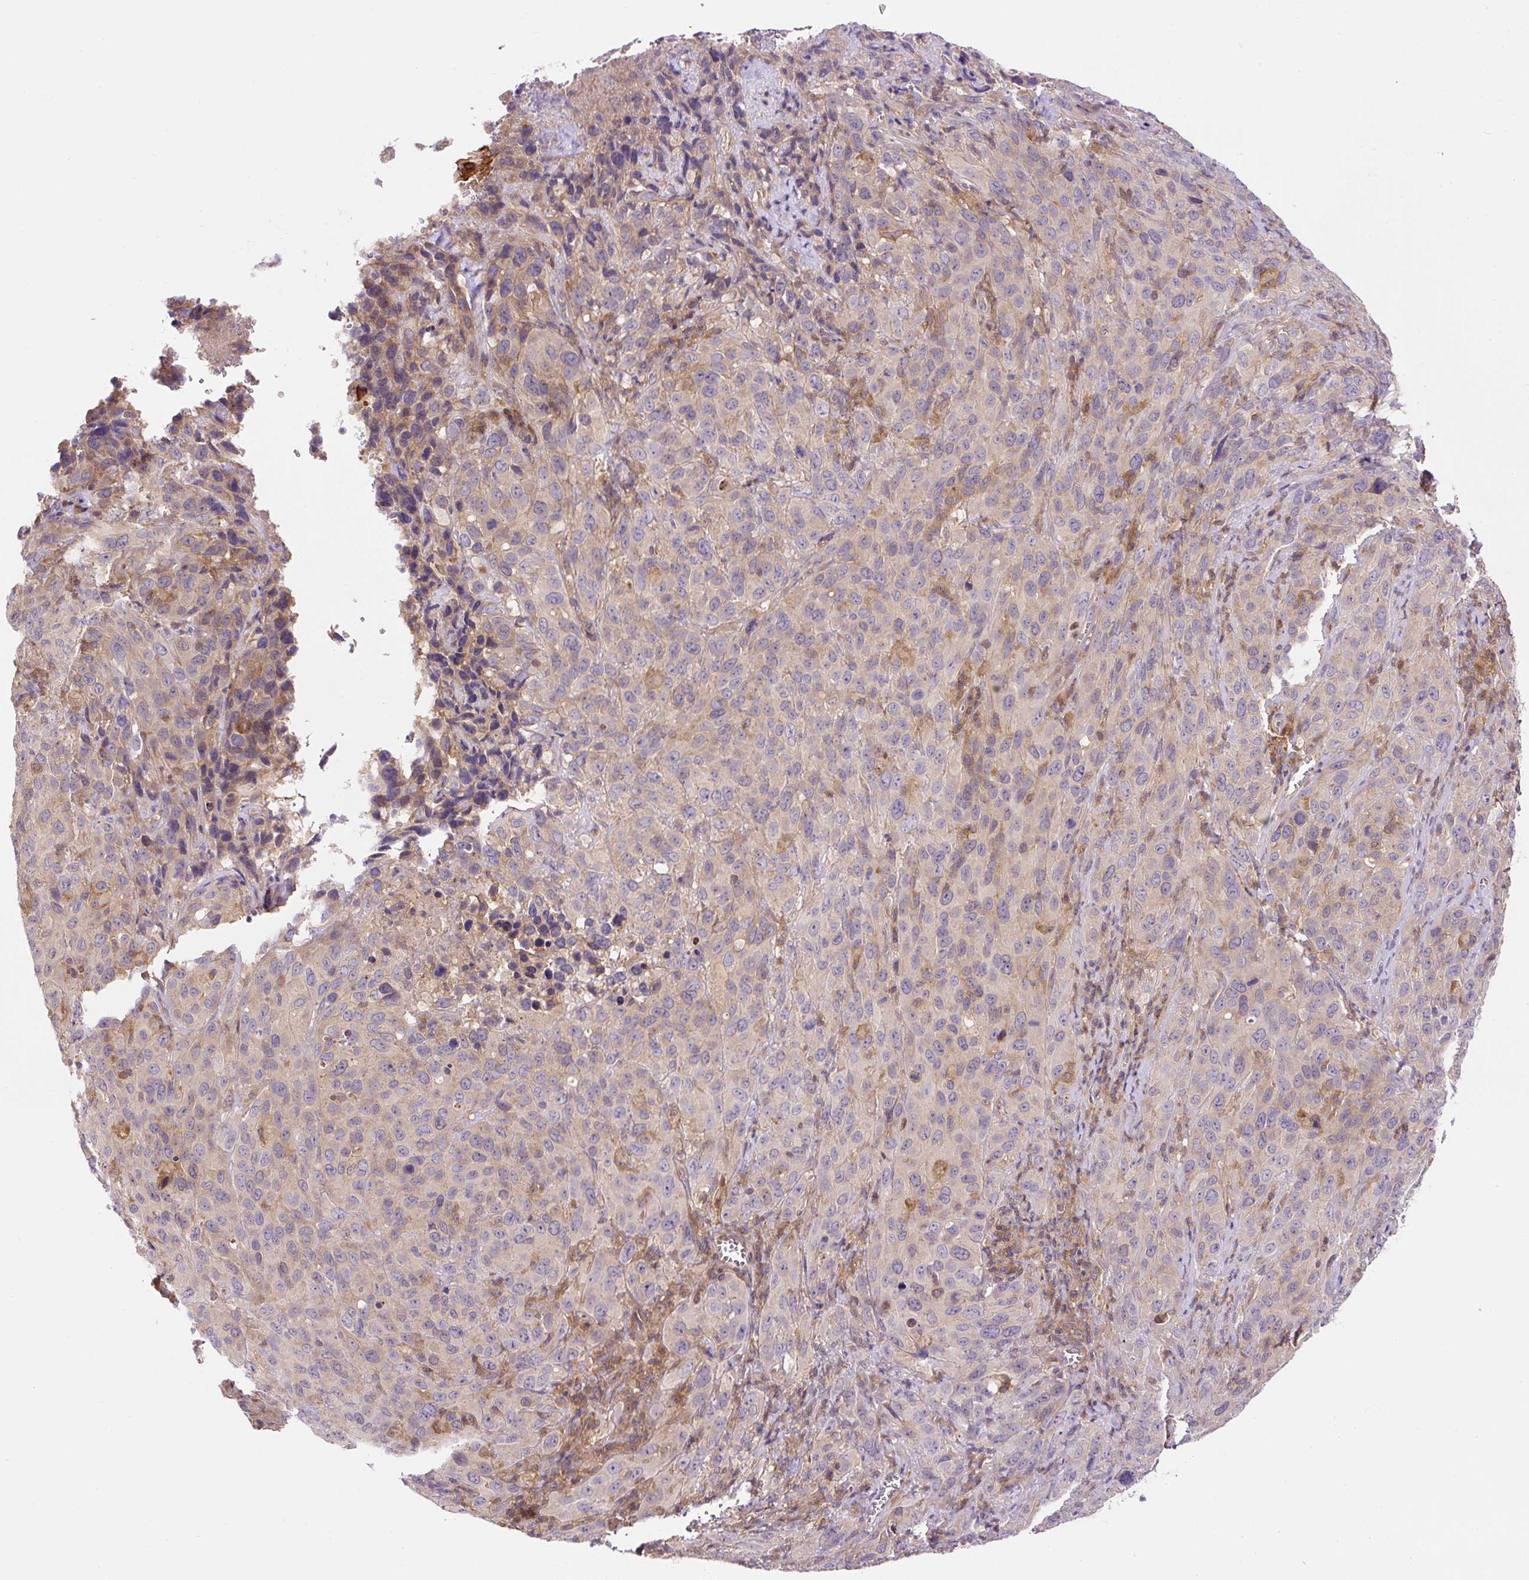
{"staining": {"intensity": "weak", "quantity": "<25%", "location": "cytoplasmic/membranous"}, "tissue": "cervical cancer", "cell_type": "Tumor cells", "image_type": "cancer", "snomed": [{"axis": "morphology", "description": "Squamous cell carcinoma, NOS"}, {"axis": "topography", "description": "Cervix"}], "caption": "Human cervical cancer stained for a protein using immunohistochemistry (IHC) demonstrates no positivity in tumor cells.", "gene": "CCDC28A", "patient": {"sex": "female", "age": 51}}